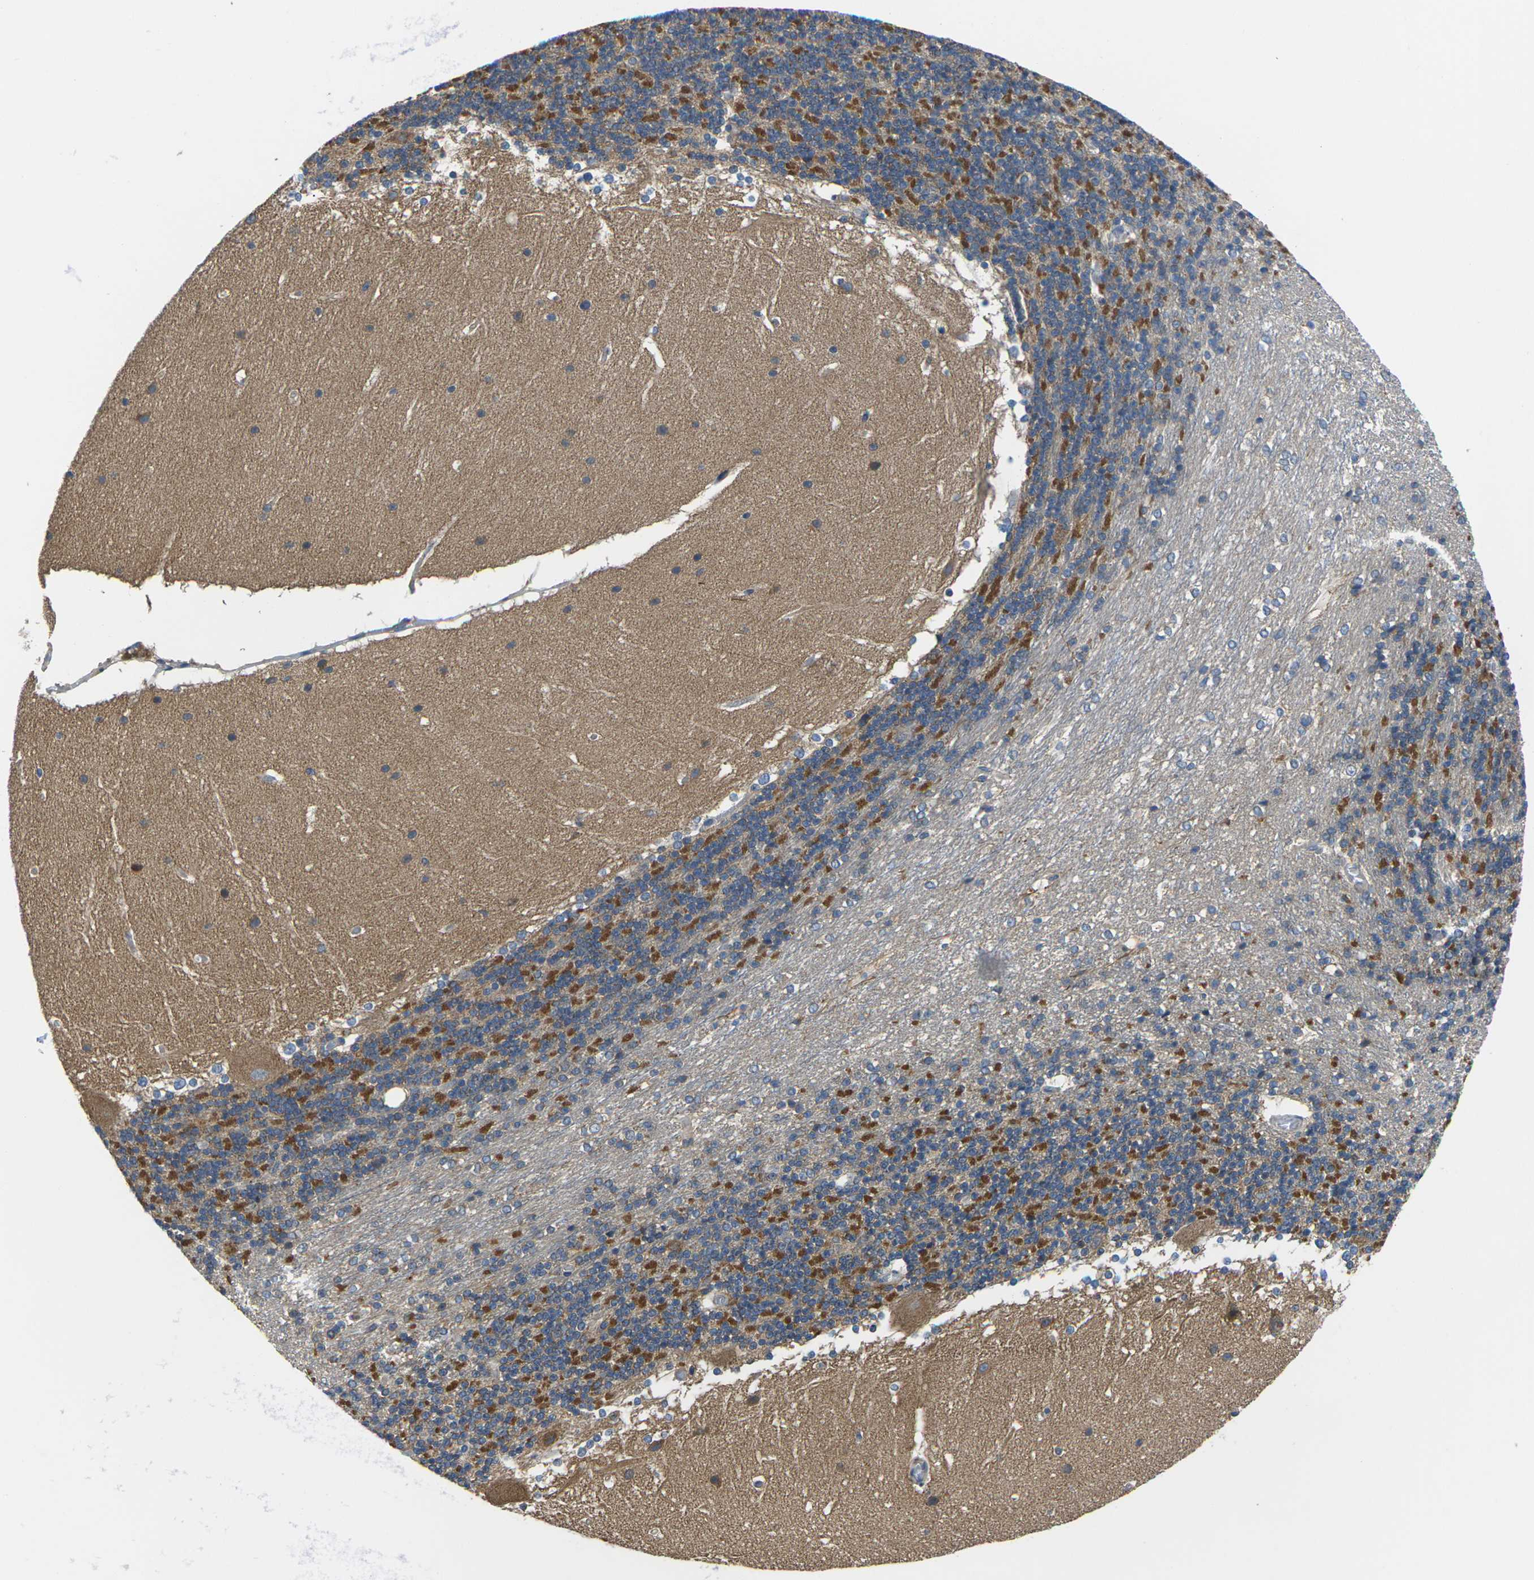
{"staining": {"intensity": "moderate", "quantity": "25%-75%", "location": "cytoplasmic/membranous"}, "tissue": "cerebellum", "cell_type": "Cells in granular layer", "image_type": "normal", "snomed": [{"axis": "morphology", "description": "Normal tissue, NOS"}, {"axis": "topography", "description": "Cerebellum"}], "caption": "Cells in granular layer reveal medium levels of moderate cytoplasmic/membranous positivity in about 25%-75% of cells in benign human cerebellum.", "gene": "TMCC2", "patient": {"sex": "female", "age": 19}}